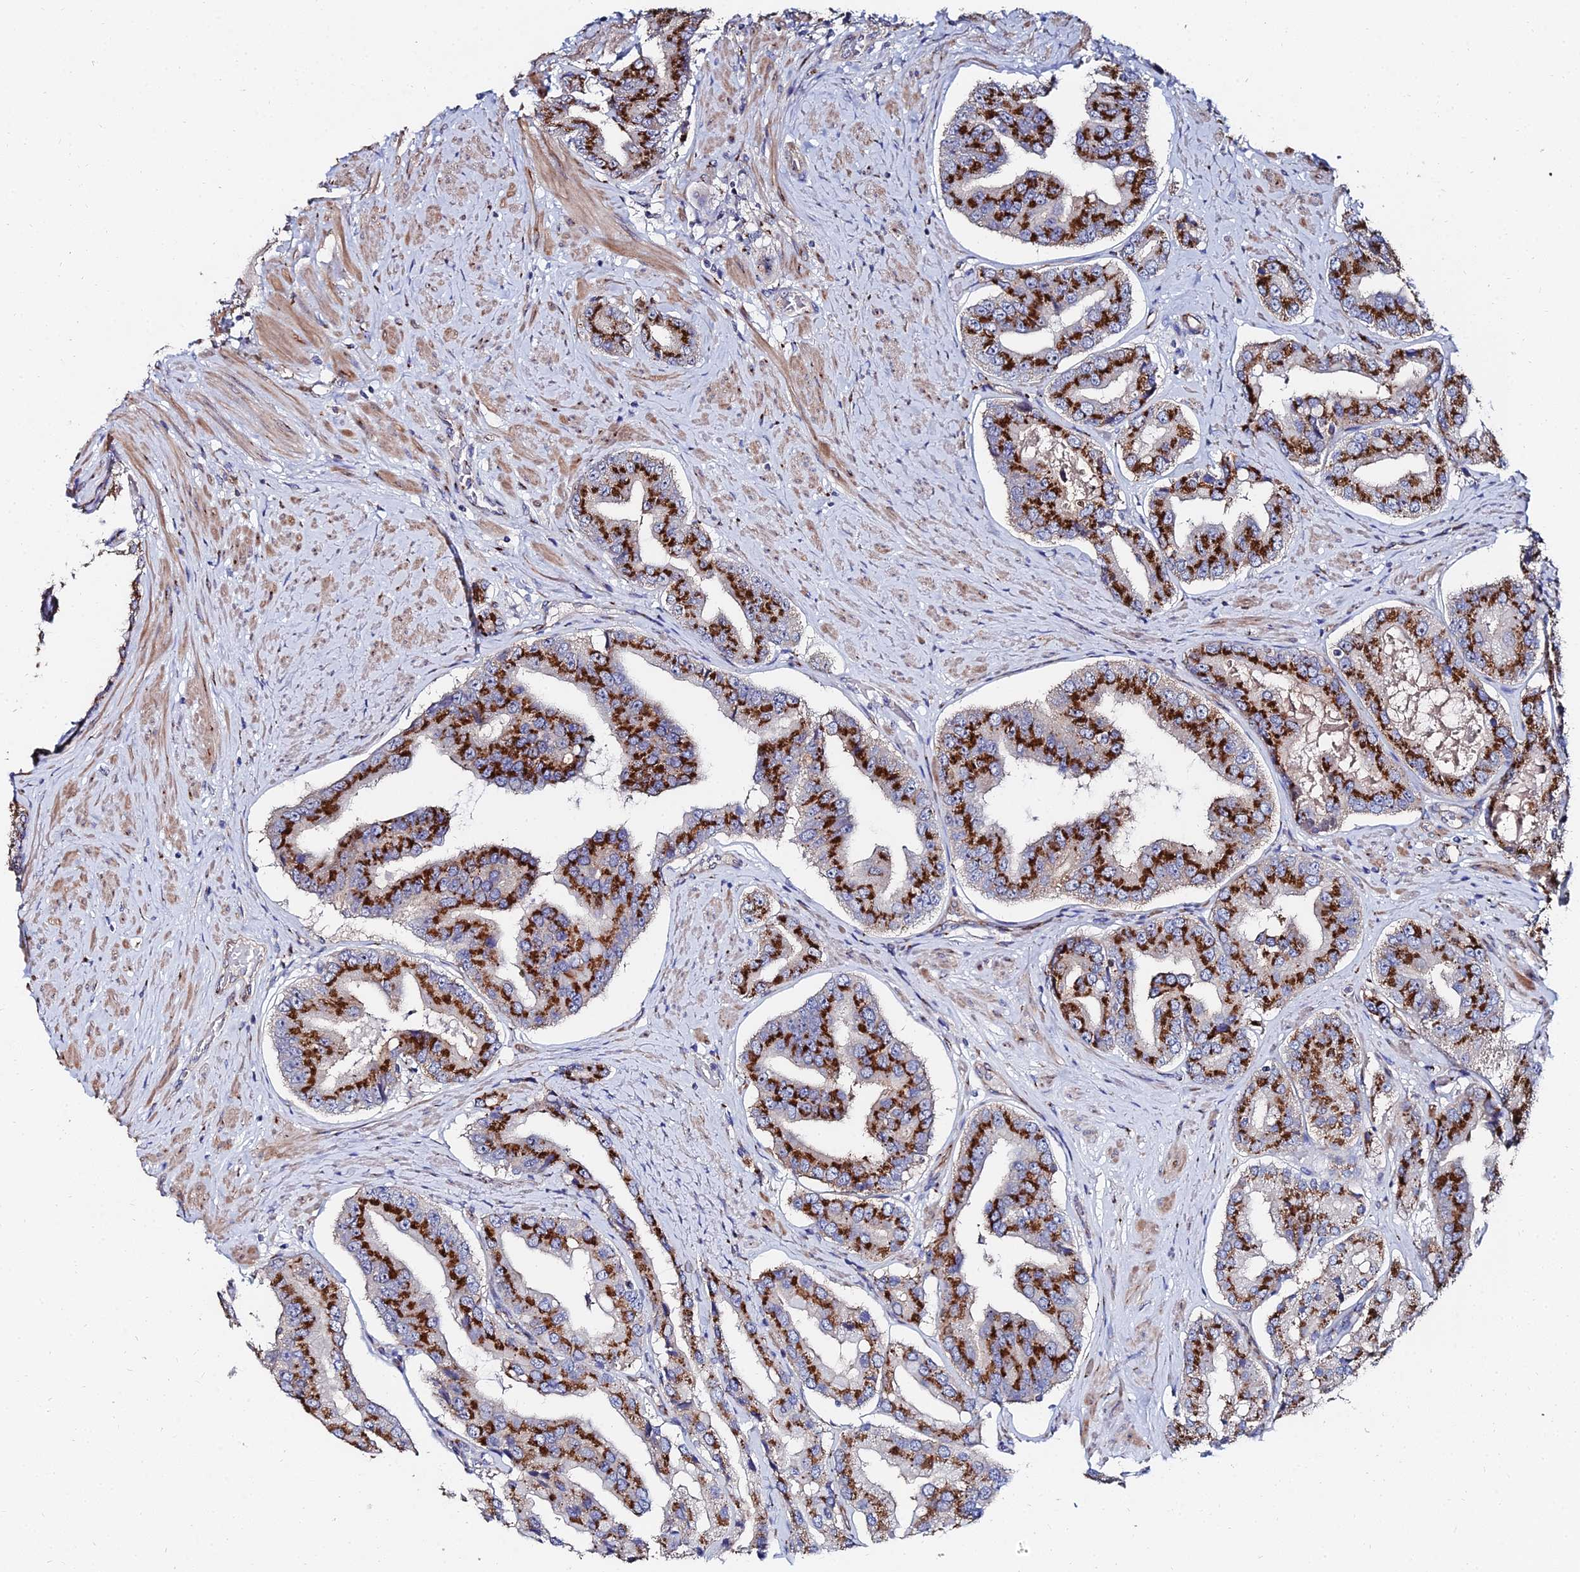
{"staining": {"intensity": "strong", "quantity": ">75%", "location": "cytoplasmic/membranous"}, "tissue": "prostate cancer", "cell_type": "Tumor cells", "image_type": "cancer", "snomed": [{"axis": "morphology", "description": "Adenocarcinoma, High grade"}, {"axis": "topography", "description": "Prostate"}], "caption": "The image shows immunohistochemical staining of high-grade adenocarcinoma (prostate). There is strong cytoplasmic/membranous staining is present in approximately >75% of tumor cells. The staining is performed using DAB (3,3'-diaminobenzidine) brown chromogen to label protein expression. The nuclei are counter-stained blue using hematoxylin.", "gene": "BORCS8", "patient": {"sex": "male", "age": 63}}